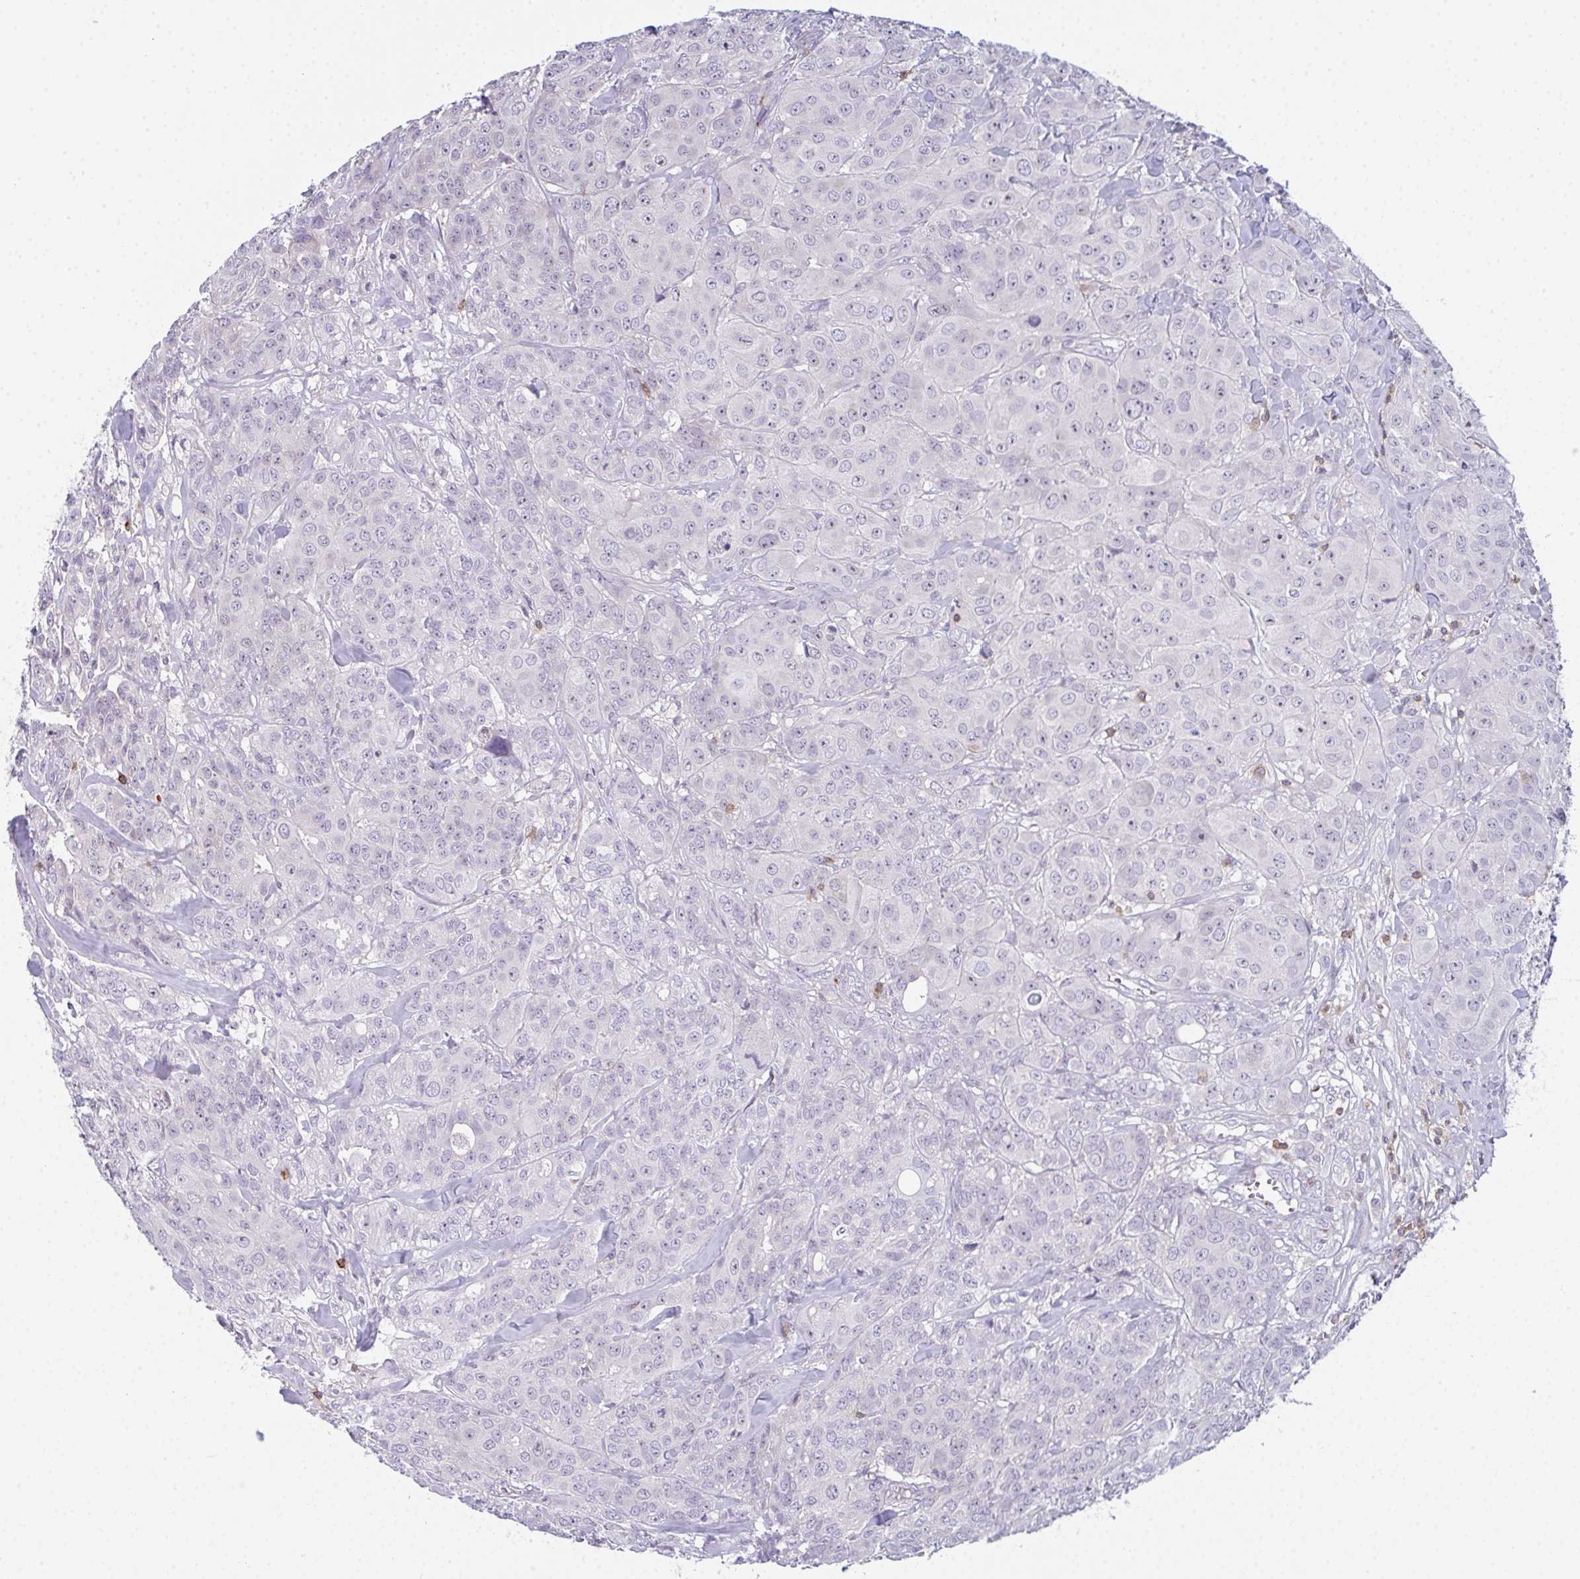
{"staining": {"intensity": "negative", "quantity": "none", "location": "none"}, "tissue": "breast cancer", "cell_type": "Tumor cells", "image_type": "cancer", "snomed": [{"axis": "morphology", "description": "Normal tissue, NOS"}, {"axis": "morphology", "description": "Duct carcinoma"}, {"axis": "topography", "description": "Breast"}], "caption": "The histopathology image demonstrates no staining of tumor cells in breast infiltrating ductal carcinoma.", "gene": "CD80", "patient": {"sex": "female", "age": 43}}